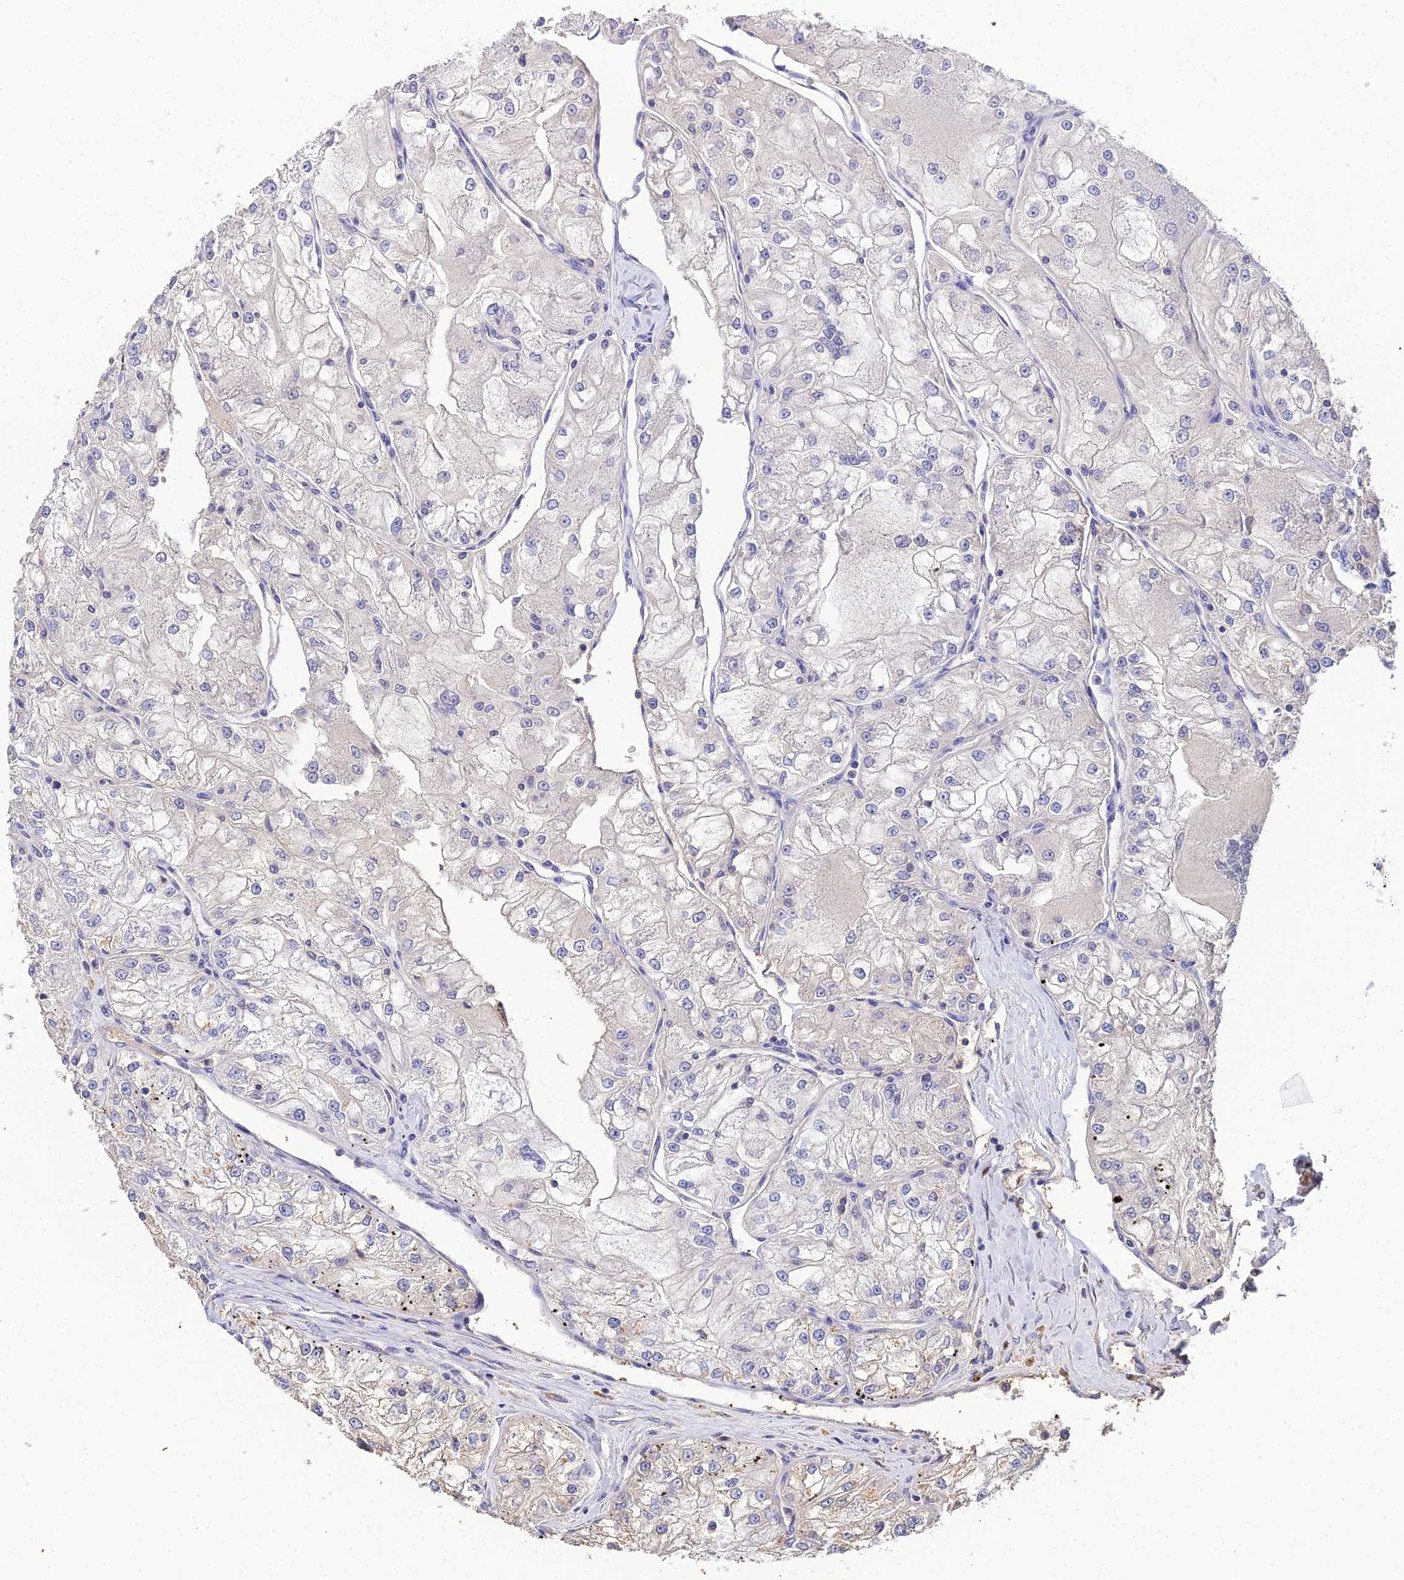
{"staining": {"intensity": "negative", "quantity": "none", "location": "none"}, "tissue": "renal cancer", "cell_type": "Tumor cells", "image_type": "cancer", "snomed": [{"axis": "morphology", "description": "Adenocarcinoma, NOS"}, {"axis": "topography", "description": "Kidney"}], "caption": "IHC histopathology image of neoplastic tissue: human renal cancer (adenocarcinoma) stained with DAB (3,3'-diaminobenzidine) demonstrates no significant protein expression in tumor cells. The staining was performed using DAB to visualize the protein expression in brown, while the nuclei were stained in blue with hematoxylin (Magnification: 20x).", "gene": "LSM5", "patient": {"sex": "female", "age": 72}}